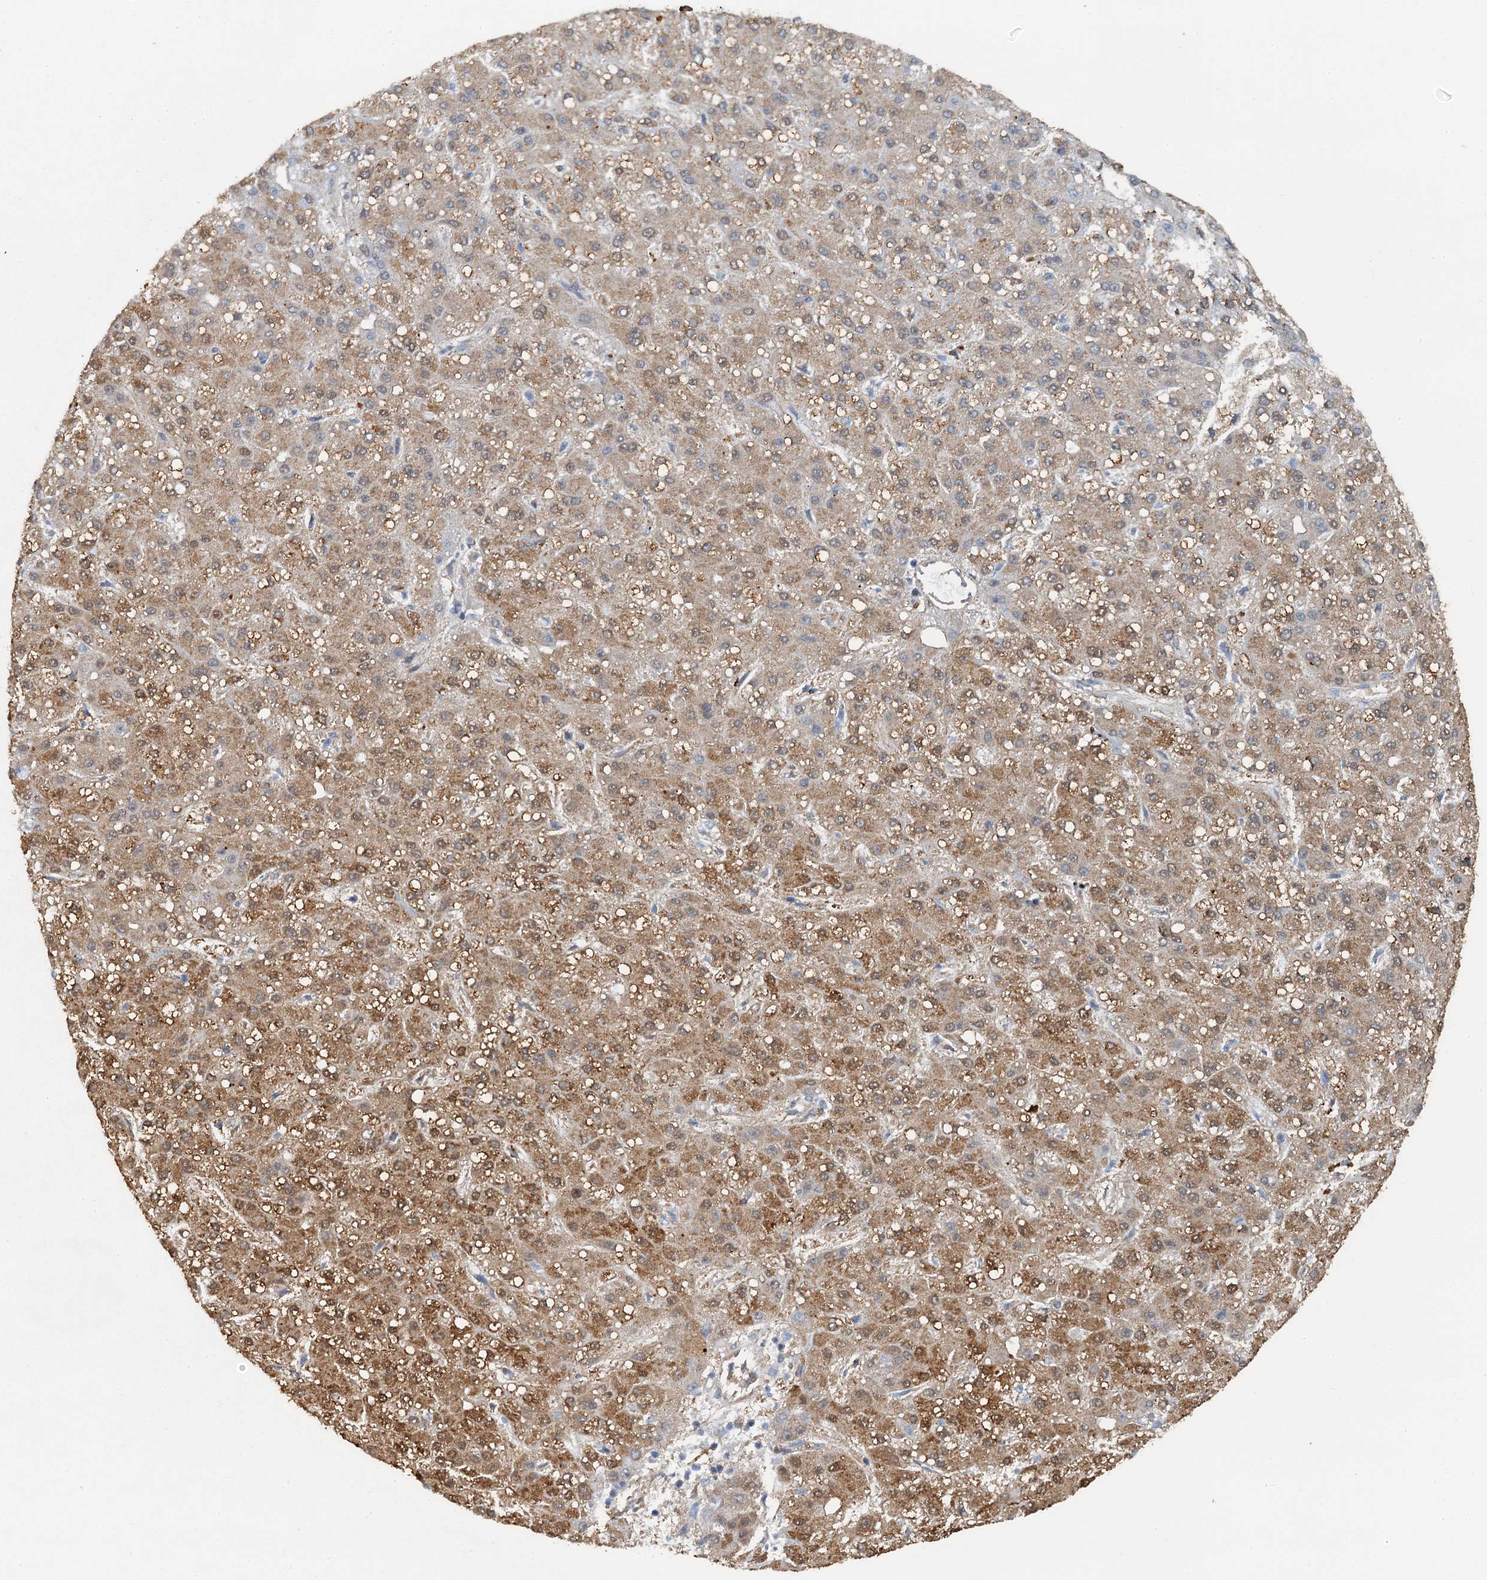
{"staining": {"intensity": "moderate", "quantity": "25%-75%", "location": "cytoplasmic/membranous,nuclear"}, "tissue": "liver cancer", "cell_type": "Tumor cells", "image_type": "cancer", "snomed": [{"axis": "morphology", "description": "Carcinoma, Hepatocellular, NOS"}, {"axis": "topography", "description": "Liver"}], "caption": "The histopathology image displays immunohistochemical staining of liver cancer. There is moderate cytoplasmic/membranous and nuclear expression is appreciated in about 25%-75% of tumor cells.", "gene": "POGLUT3", "patient": {"sex": "male", "age": 67}}